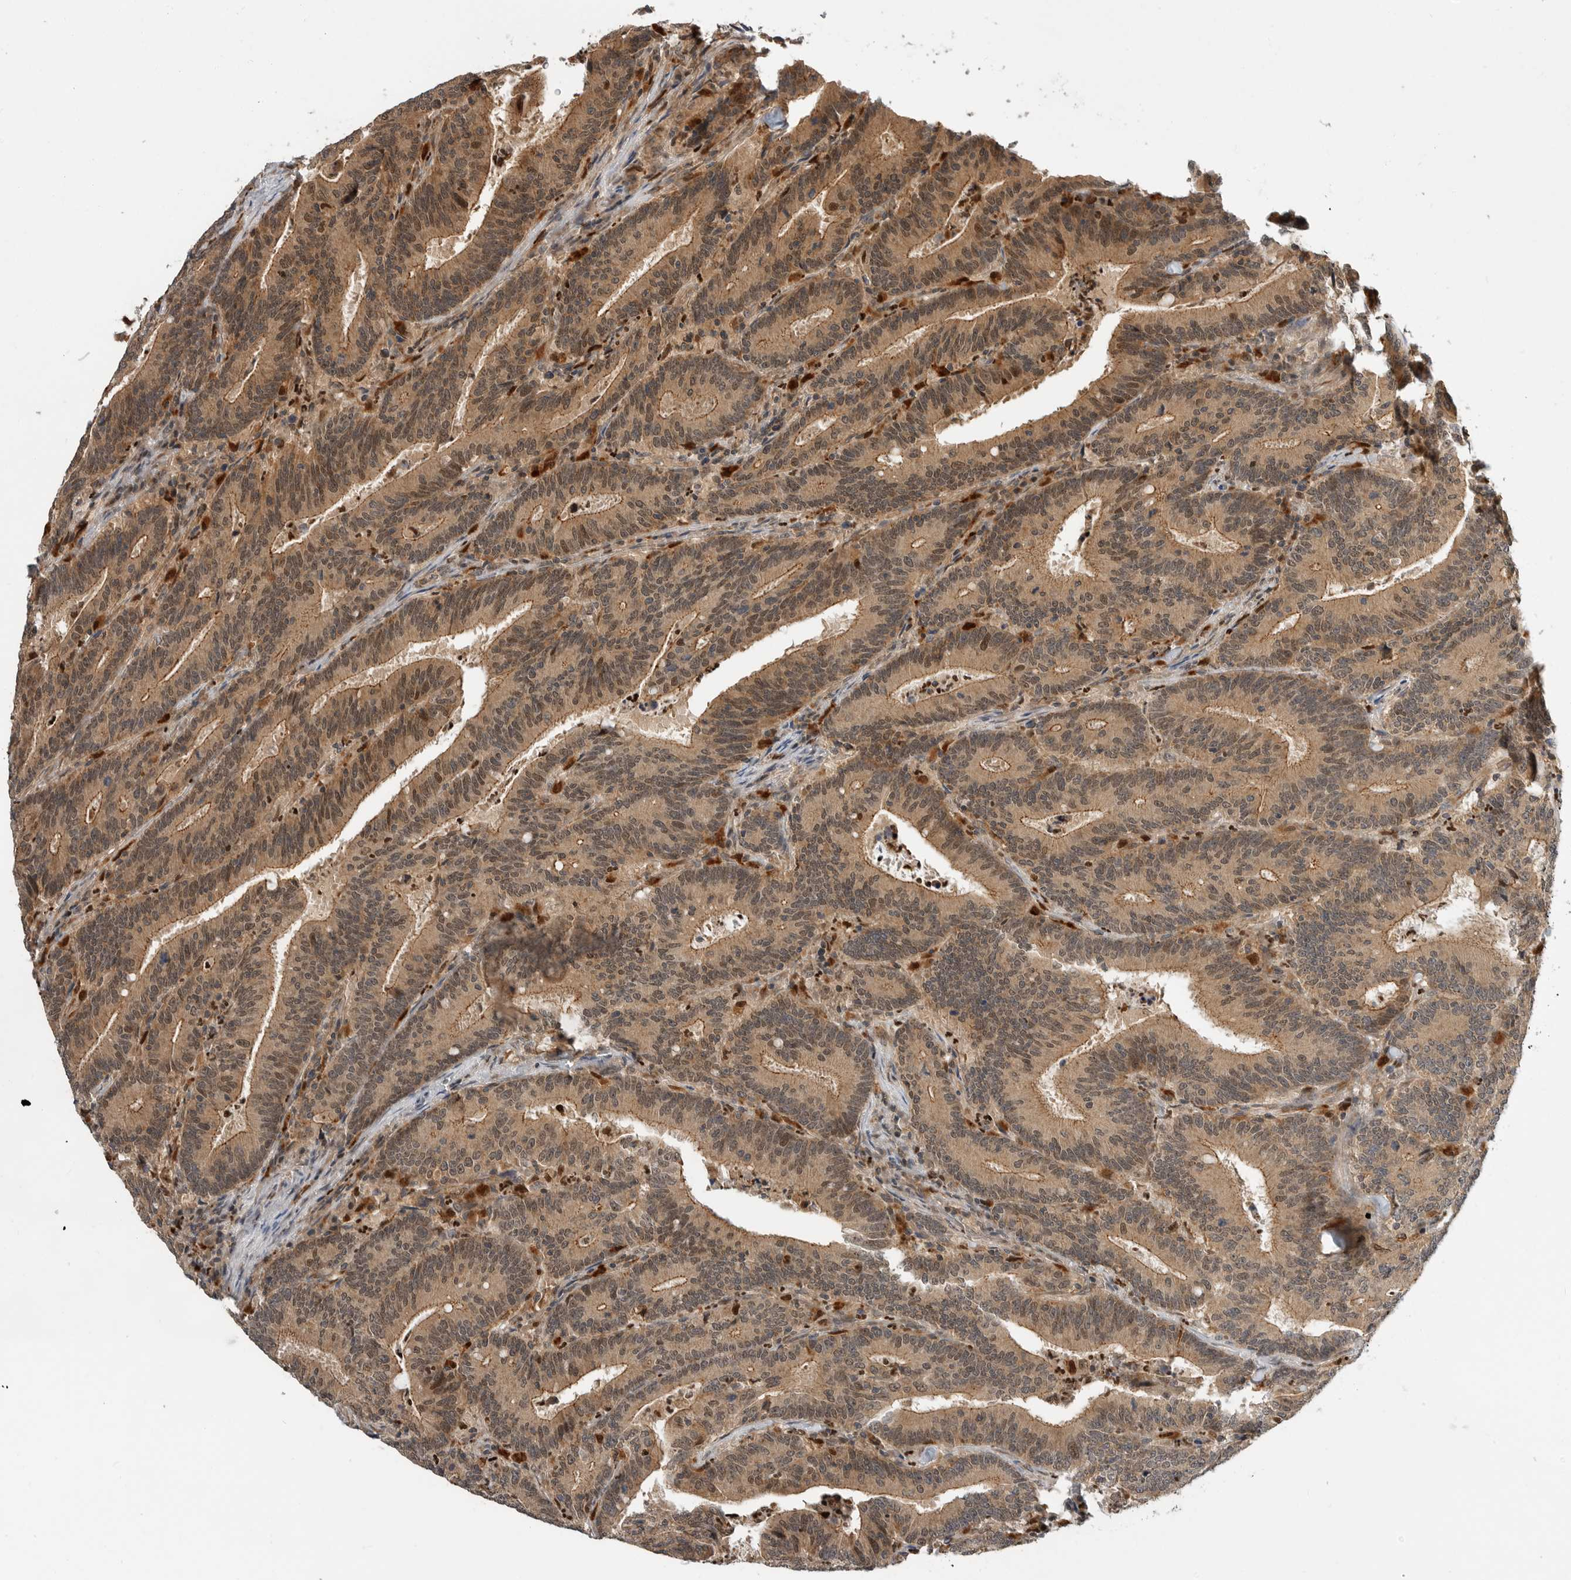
{"staining": {"intensity": "moderate", "quantity": ">75%", "location": "cytoplasmic/membranous,nuclear"}, "tissue": "colorectal cancer", "cell_type": "Tumor cells", "image_type": "cancer", "snomed": [{"axis": "morphology", "description": "Adenocarcinoma, NOS"}, {"axis": "topography", "description": "Colon"}], "caption": "Human colorectal adenocarcinoma stained with a brown dye demonstrates moderate cytoplasmic/membranous and nuclear positive staining in approximately >75% of tumor cells.", "gene": "STRAP", "patient": {"sex": "female", "age": 66}}